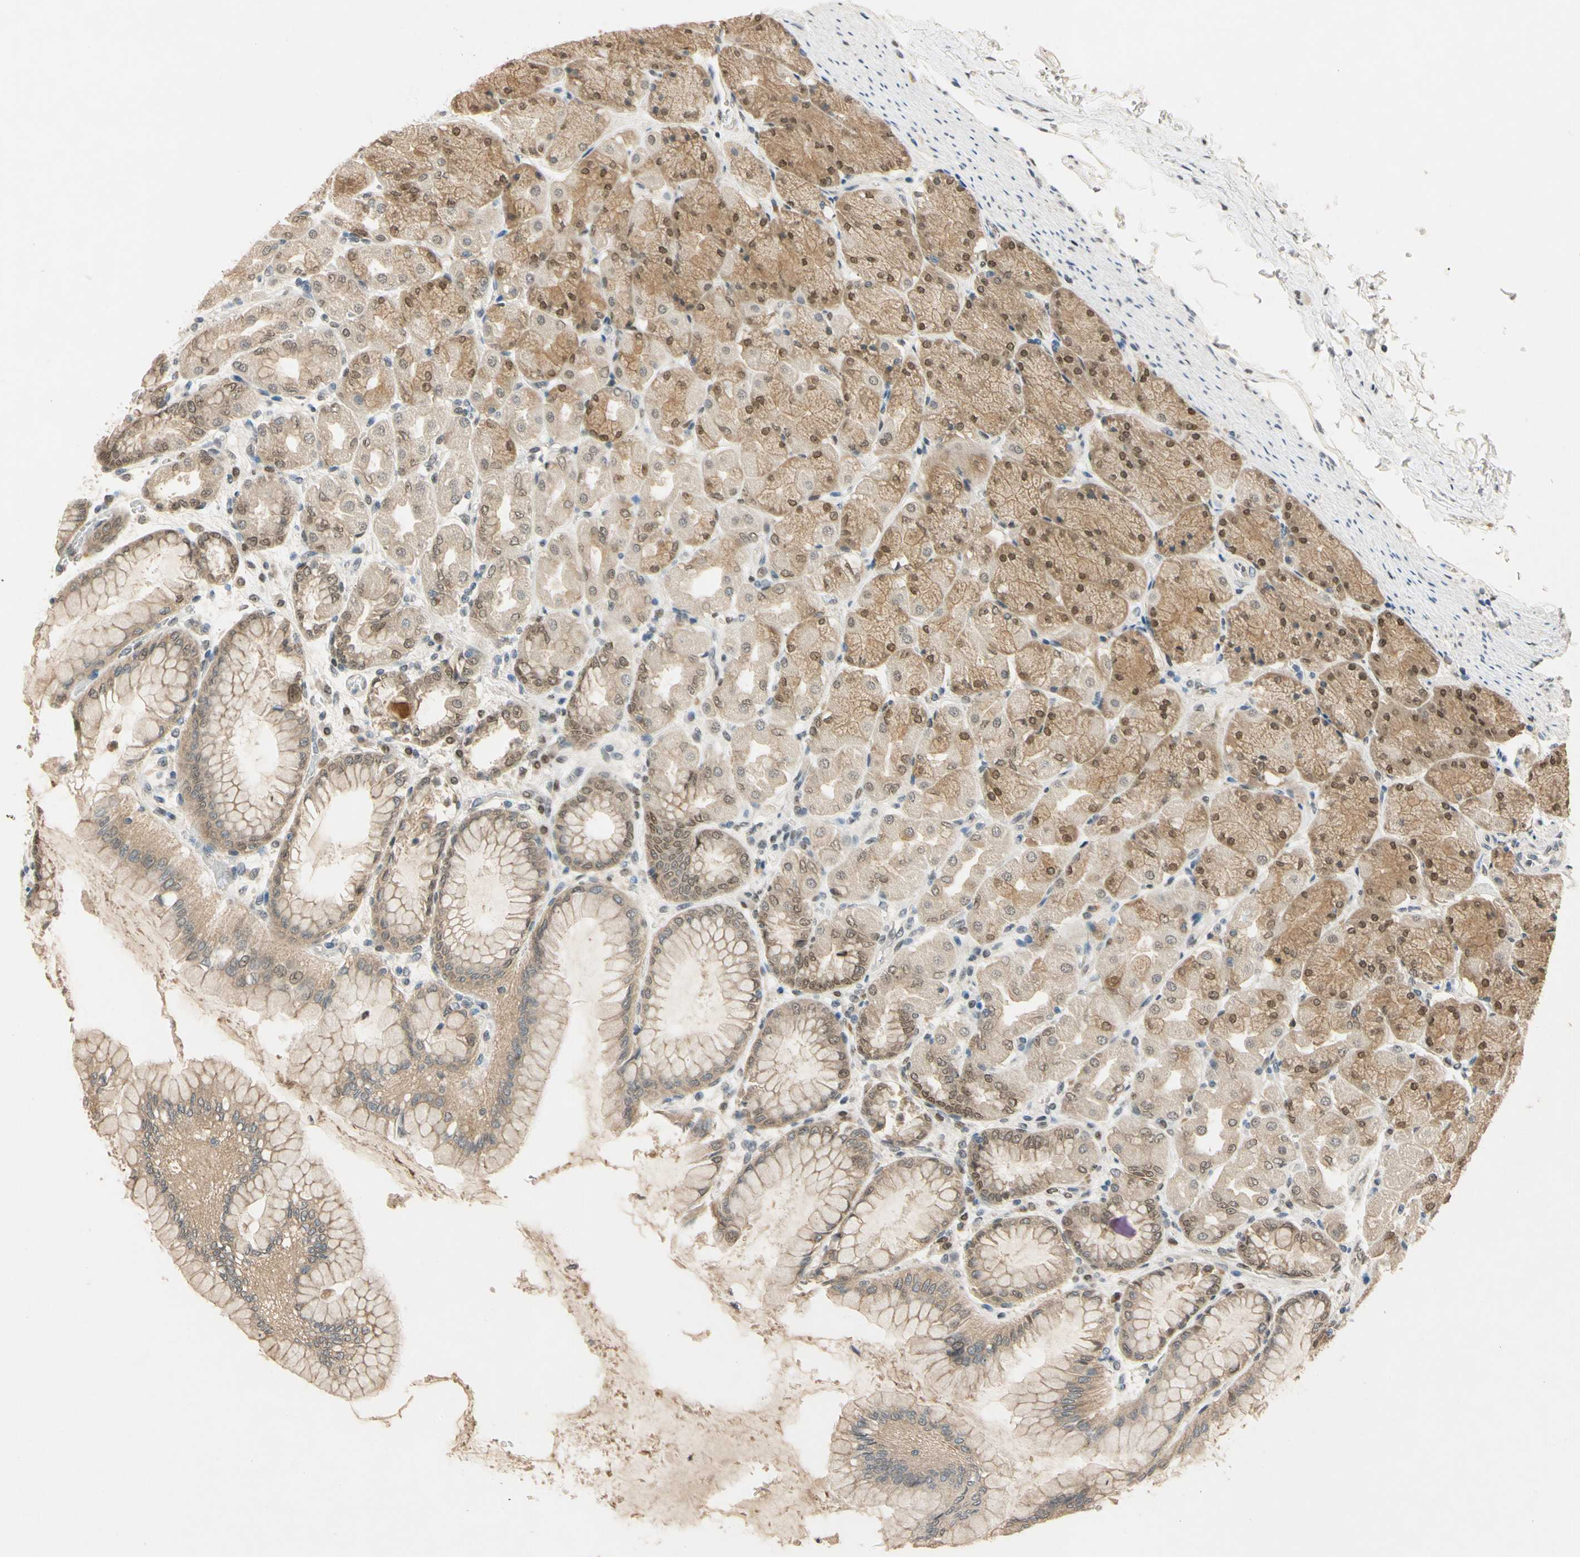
{"staining": {"intensity": "strong", "quantity": ">75%", "location": "cytoplasmic/membranous,nuclear"}, "tissue": "stomach", "cell_type": "Glandular cells", "image_type": "normal", "snomed": [{"axis": "morphology", "description": "Normal tissue, NOS"}, {"axis": "topography", "description": "Stomach, upper"}], "caption": "This is a micrograph of immunohistochemistry (IHC) staining of benign stomach, which shows strong expression in the cytoplasmic/membranous,nuclear of glandular cells.", "gene": "RIOX2", "patient": {"sex": "female", "age": 56}}